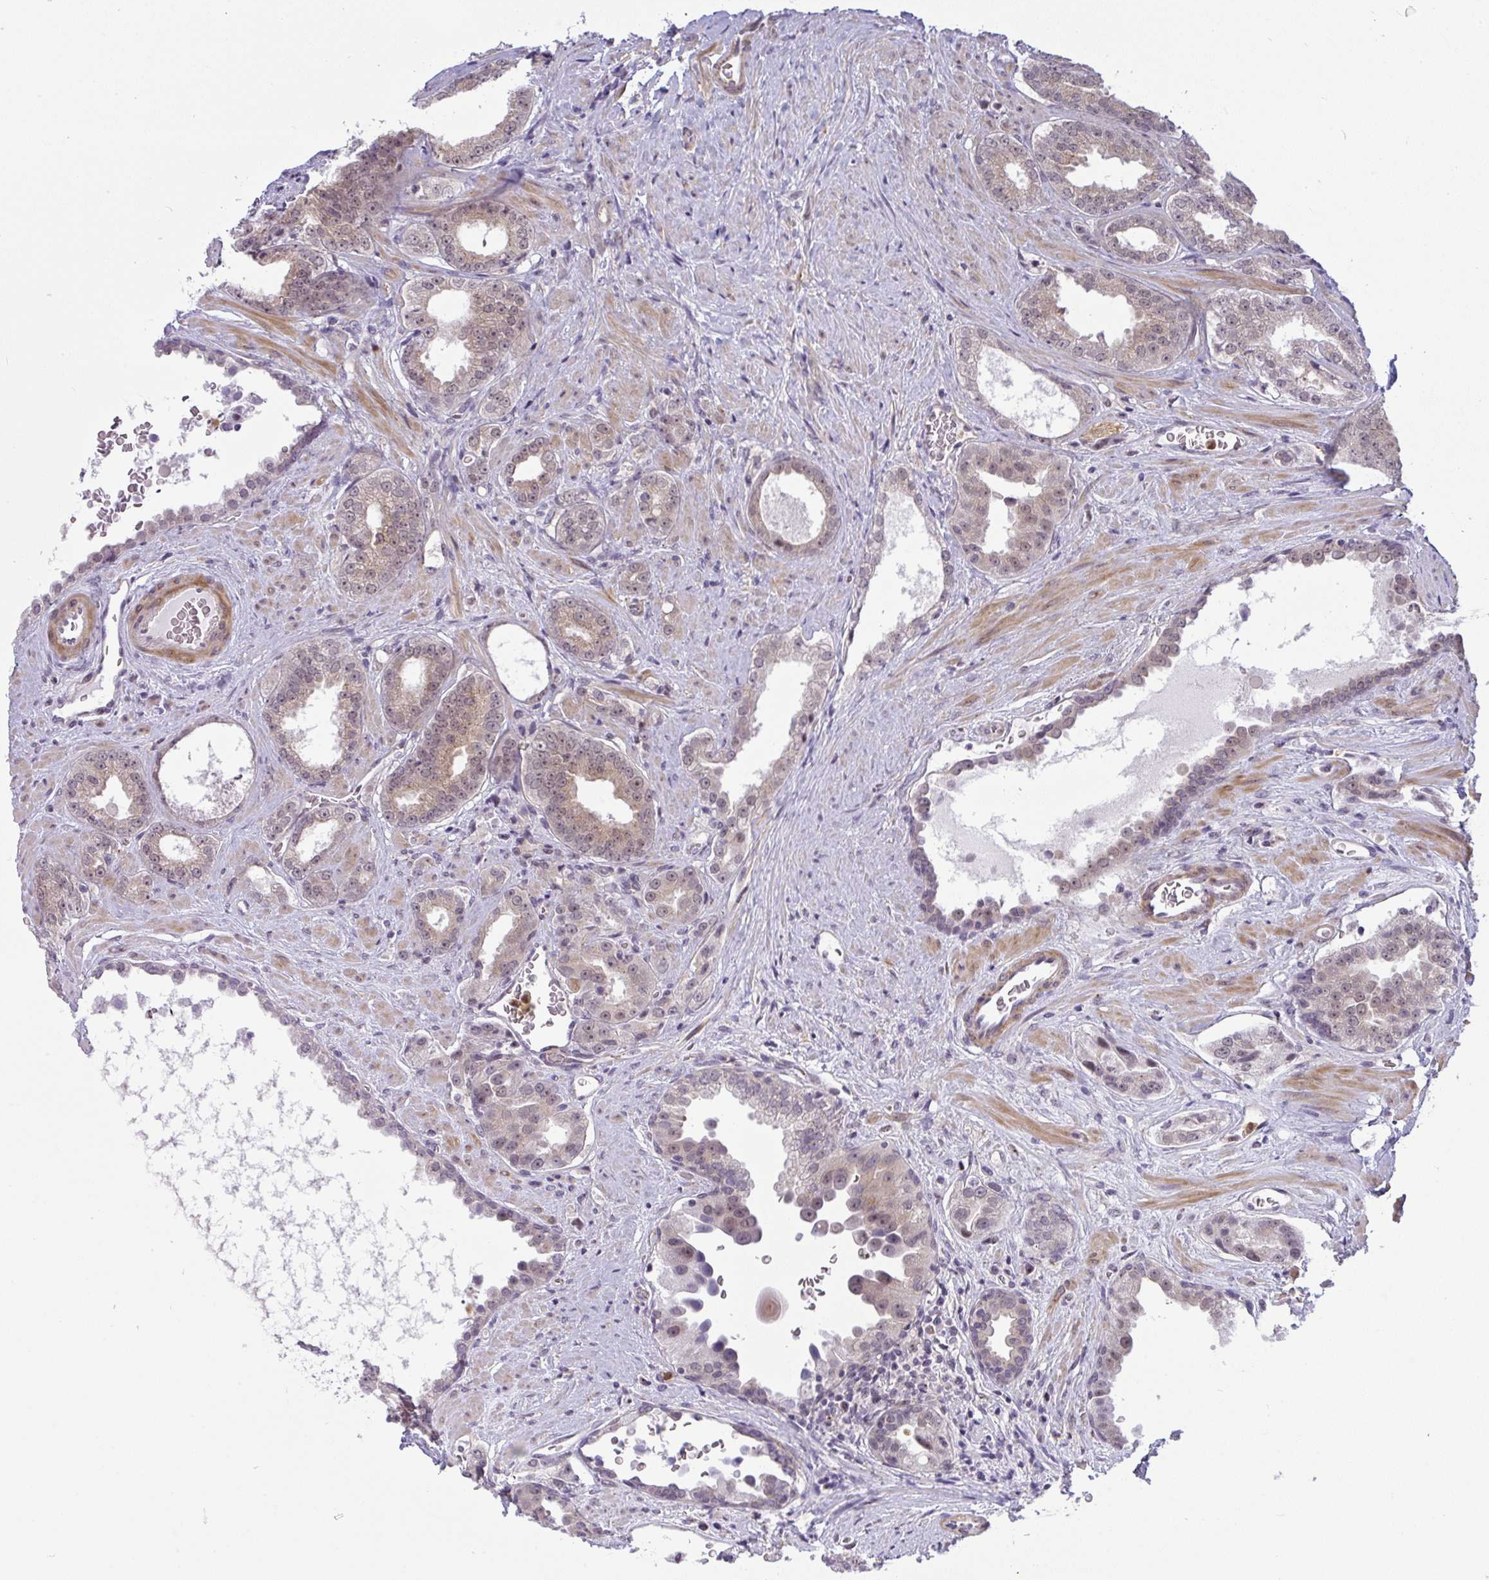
{"staining": {"intensity": "moderate", "quantity": "<25%", "location": "cytoplasmic/membranous,nuclear"}, "tissue": "prostate cancer", "cell_type": "Tumor cells", "image_type": "cancer", "snomed": [{"axis": "morphology", "description": "Adenocarcinoma, Low grade"}, {"axis": "topography", "description": "Prostate"}], "caption": "Brown immunohistochemical staining in human adenocarcinoma (low-grade) (prostate) displays moderate cytoplasmic/membranous and nuclear staining in about <25% of tumor cells.", "gene": "DZIP1", "patient": {"sex": "male", "age": 67}}